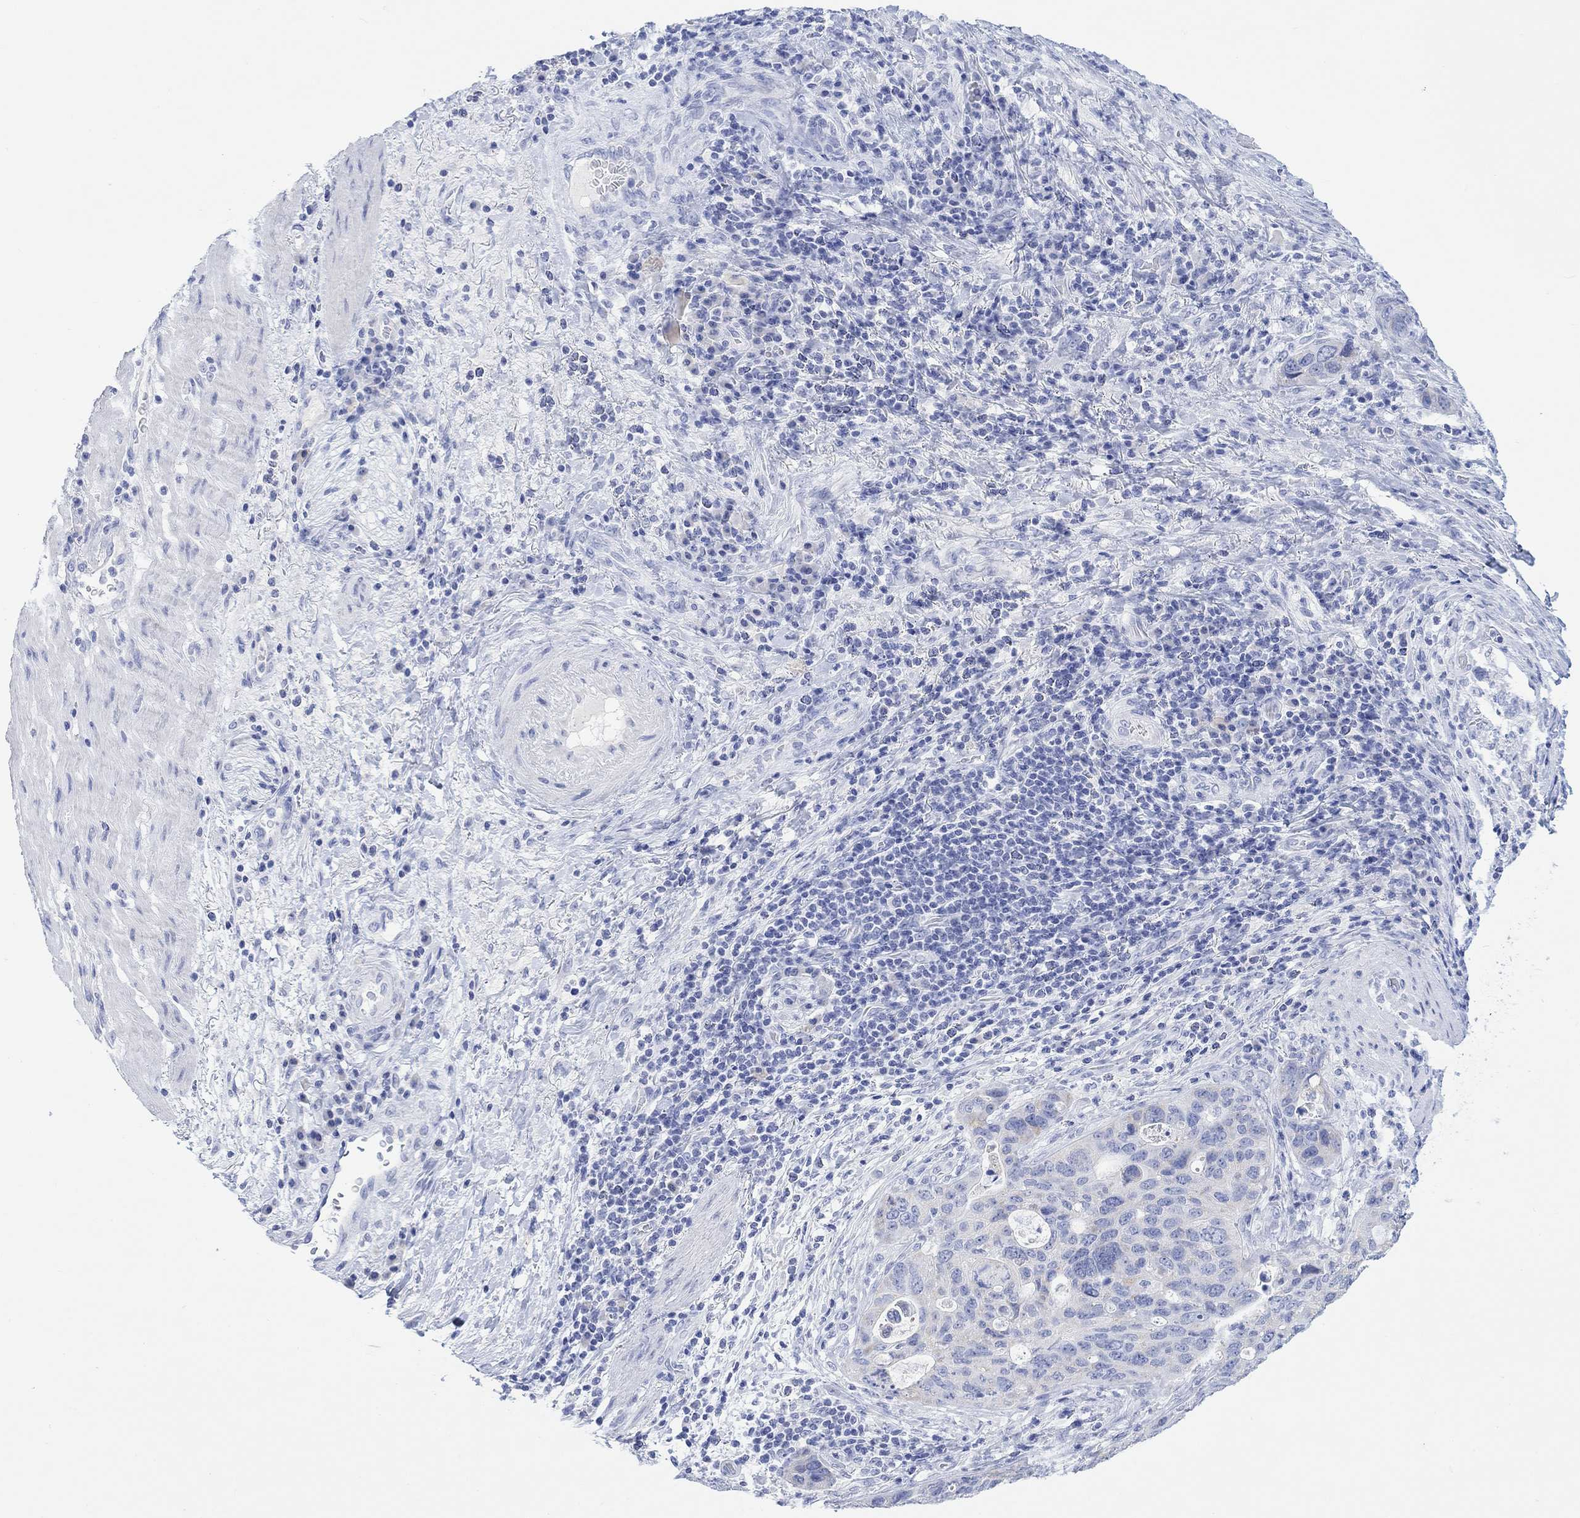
{"staining": {"intensity": "weak", "quantity": "<25%", "location": "cytoplasmic/membranous"}, "tissue": "stomach cancer", "cell_type": "Tumor cells", "image_type": "cancer", "snomed": [{"axis": "morphology", "description": "Adenocarcinoma, NOS"}, {"axis": "topography", "description": "Stomach"}], "caption": "Immunohistochemistry (IHC) micrograph of neoplastic tissue: adenocarcinoma (stomach) stained with DAB (3,3'-diaminobenzidine) exhibits no significant protein expression in tumor cells. (Brightfield microscopy of DAB immunohistochemistry at high magnification).", "gene": "CALCA", "patient": {"sex": "male", "age": 54}}